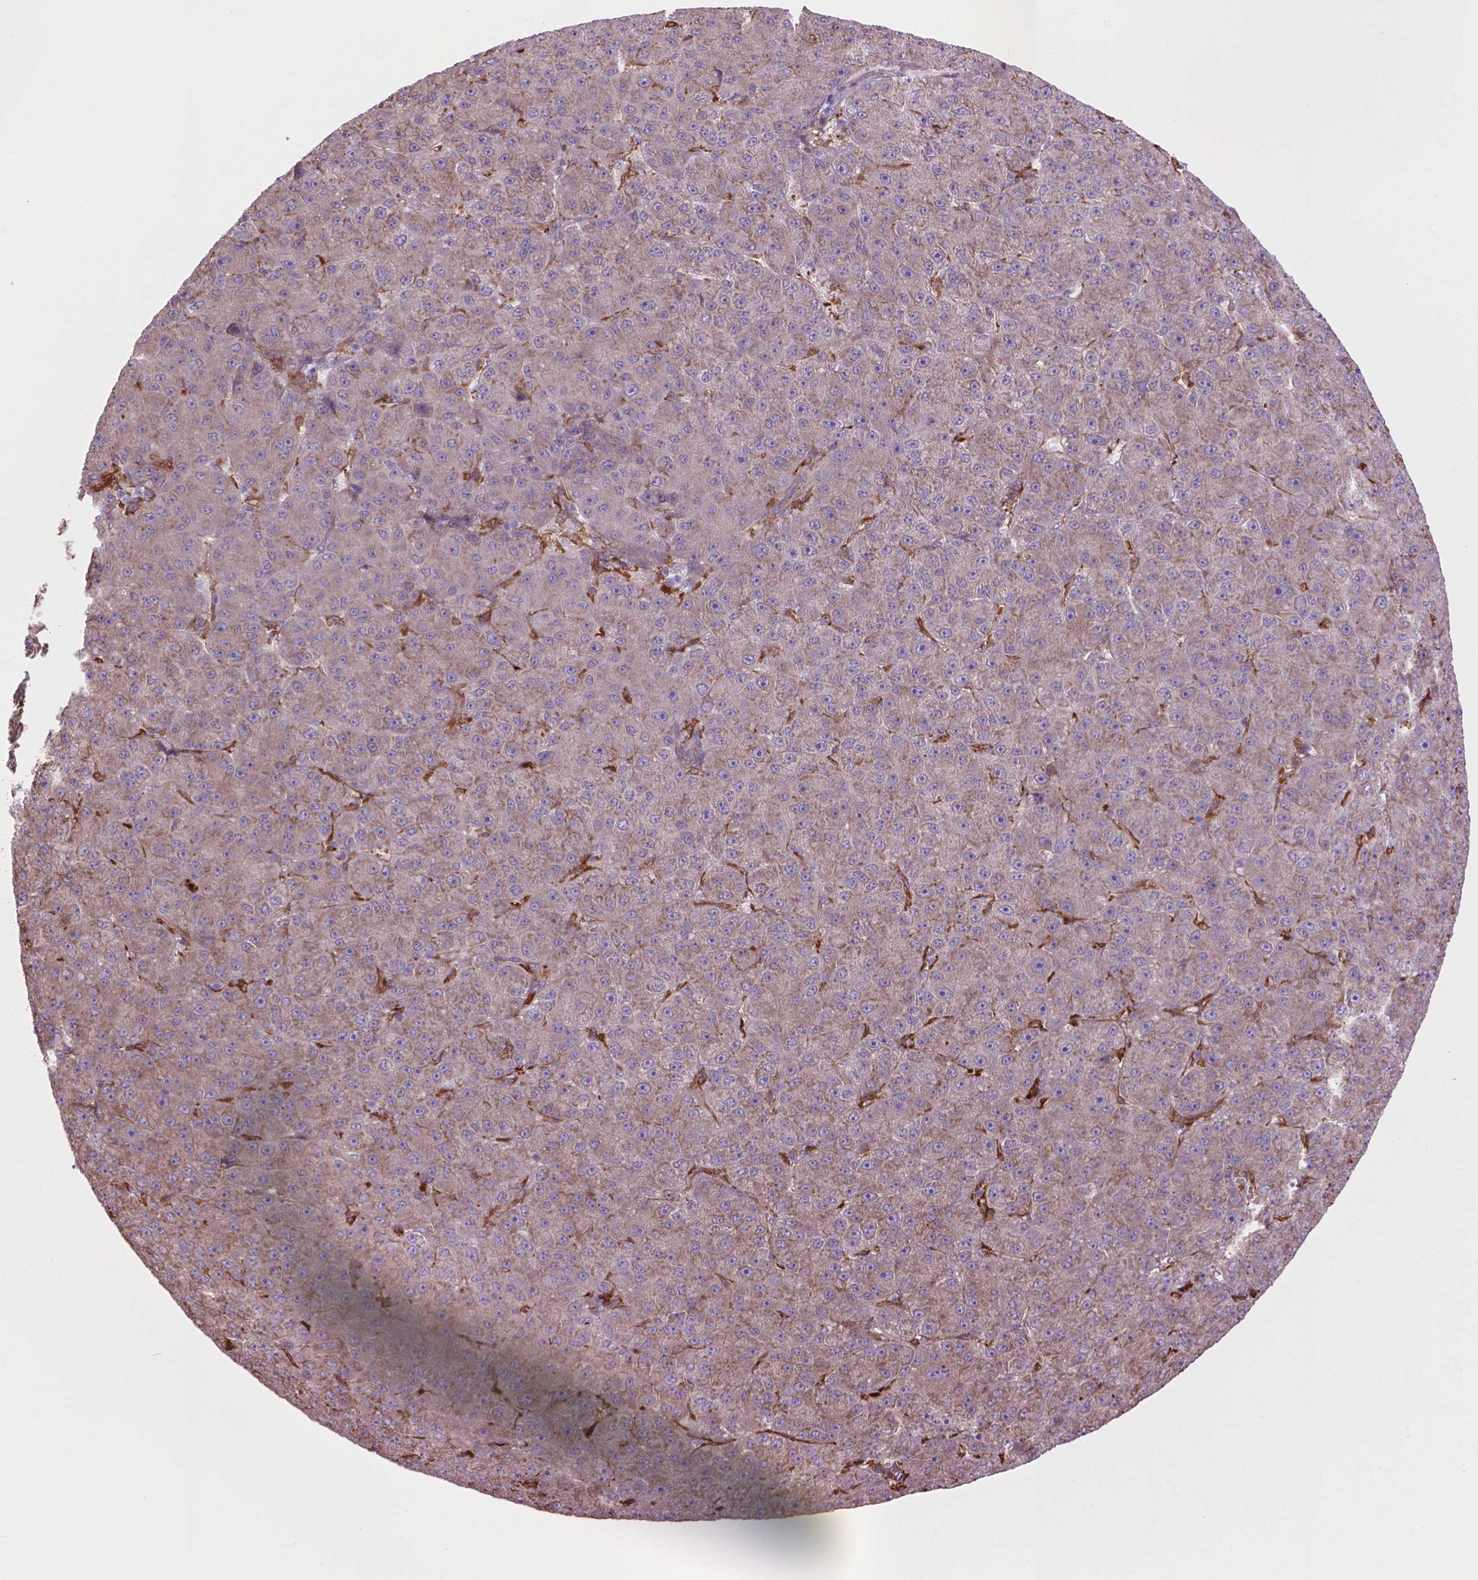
{"staining": {"intensity": "negative", "quantity": "none", "location": "none"}, "tissue": "liver cancer", "cell_type": "Tumor cells", "image_type": "cancer", "snomed": [{"axis": "morphology", "description": "Carcinoma, Hepatocellular, NOS"}, {"axis": "topography", "description": "Liver"}], "caption": "This is an immunohistochemistry image of liver cancer (hepatocellular carcinoma). There is no staining in tumor cells.", "gene": "CORO1B", "patient": {"sex": "male", "age": 67}}